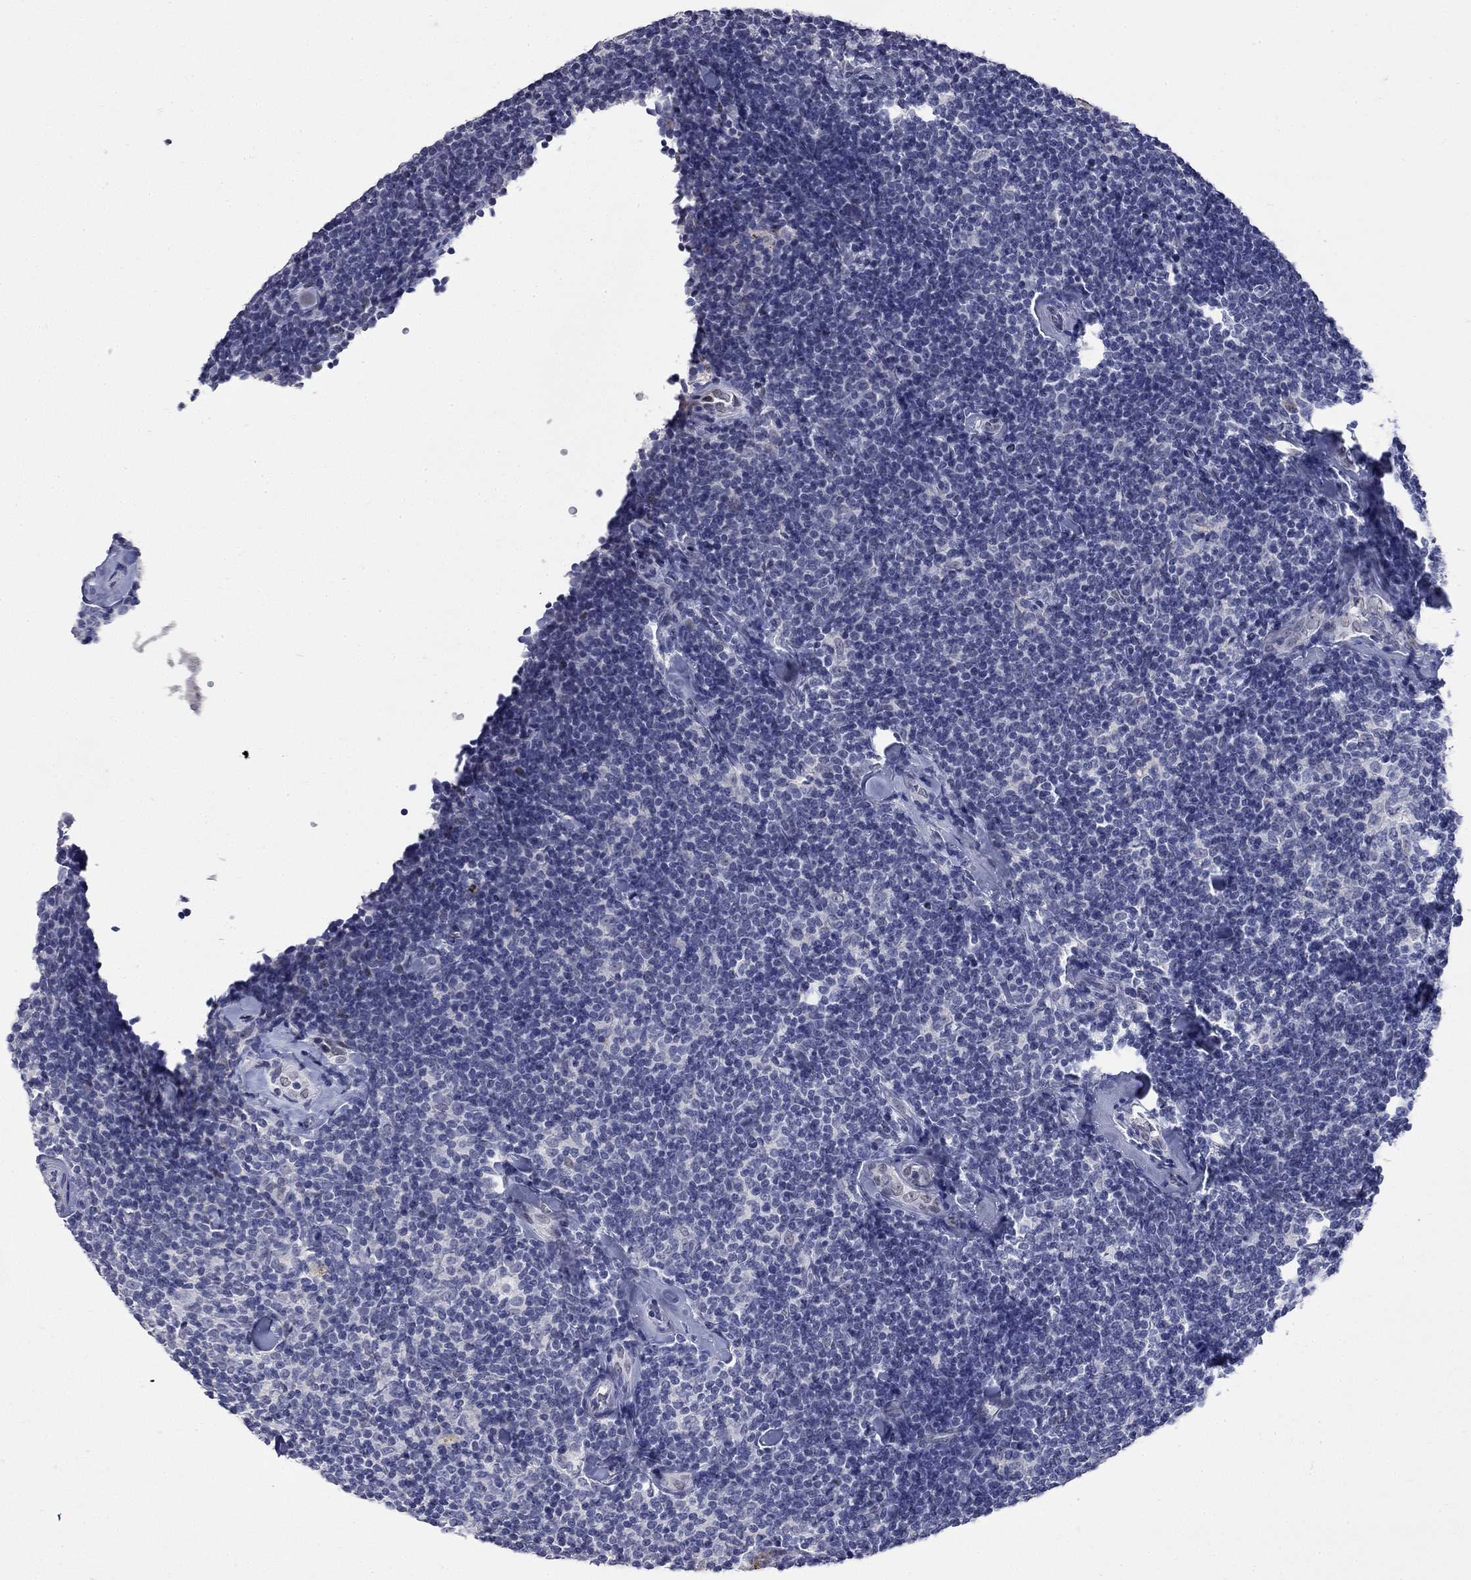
{"staining": {"intensity": "negative", "quantity": "none", "location": "none"}, "tissue": "lymphoma", "cell_type": "Tumor cells", "image_type": "cancer", "snomed": [{"axis": "morphology", "description": "Malignant lymphoma, non-Hodgkin's type, Low grade"}, {"axis": "topography", "description": "Lymph node"}], "caption": "Lymphoma stained for a protein using IHC shows no positivity tumor cells.", "gene": "SLC51A", "patient": {"sex": "female", "age": 56}}